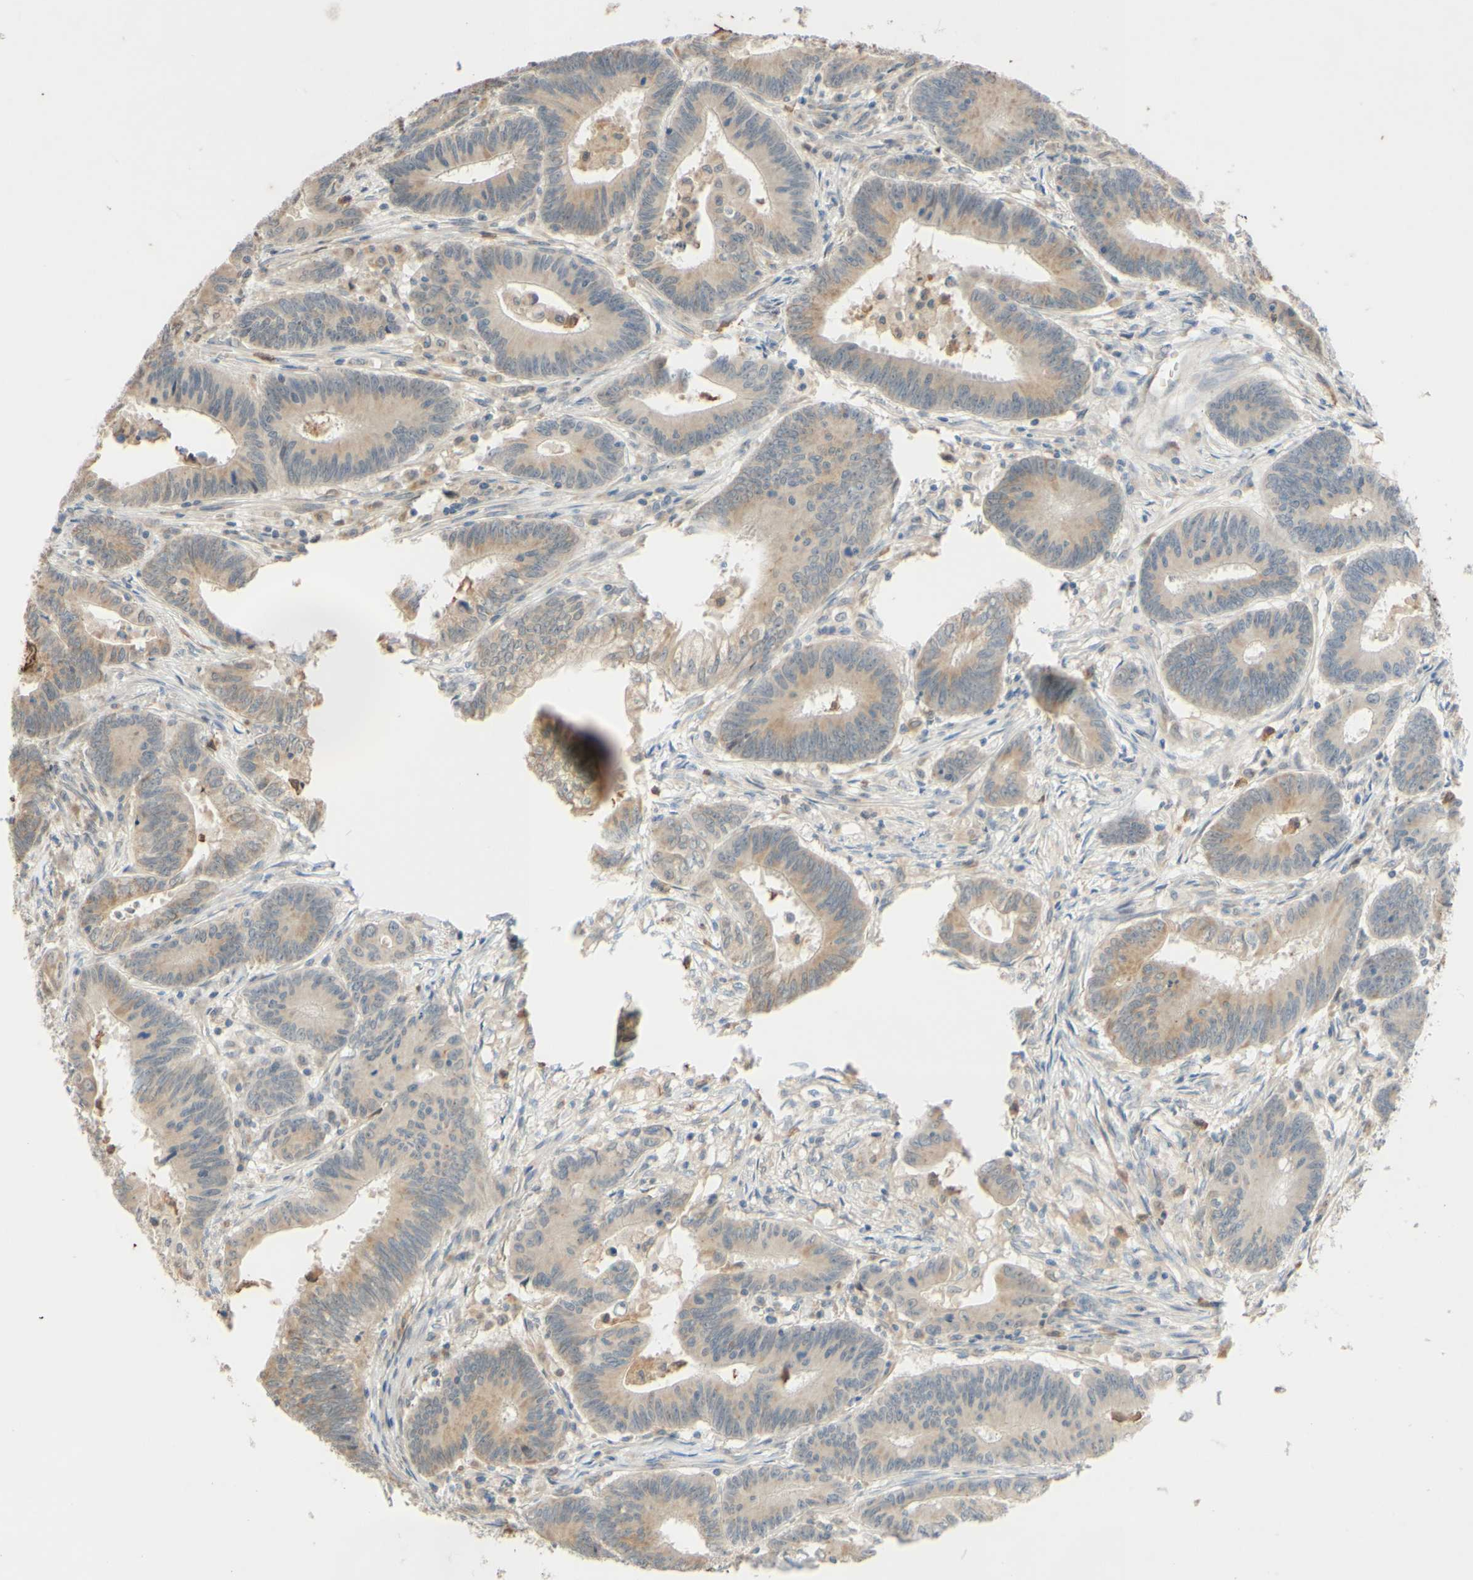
{"staining": {"intensity": "weak", "quantity": ">75%", "location": "cytoplasmic/membranous"}, "tissue": "colorectal cancer", "cell_type": "Tumor cells", "image_type": "cancer", "snomed": [{"axis": "morphology", "description": "Adenocarcinoma, NOS"}, {"axis": "topography", "description": "Colon"}], "caption": "IHC of human colorectal adenocarcinoma displays low levels of weak cytoplasmic/membranous expression in approximately >75% of tumor cells.", "gene": "GATA1", "patient": {"sex": "male", "age": 45}}